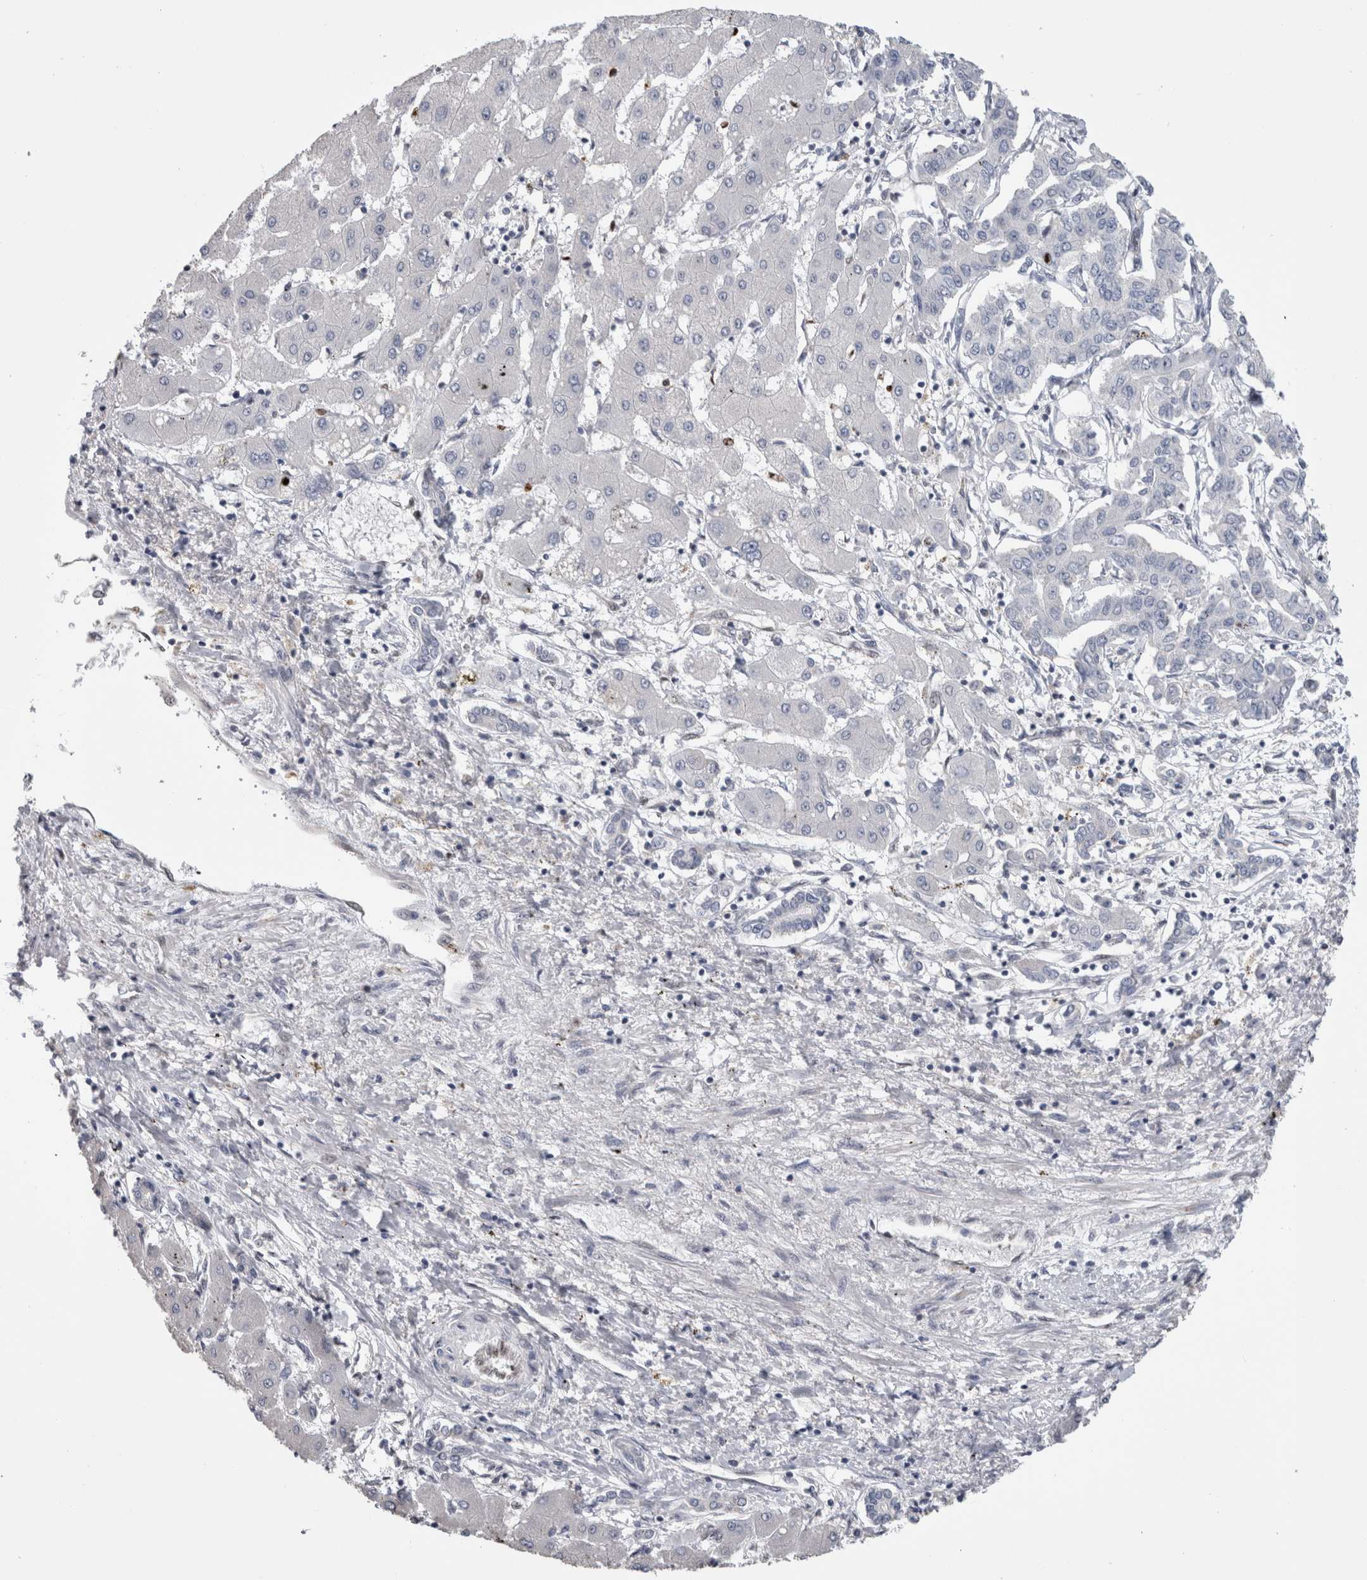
{"staining": {"intensity": "negative", "quantity": "none", "location": "none"}, "tissue": "liver cancer", "cell_type": "Tumor cells", "image_type": "cancer", "snomed": [{"axis": "morphology", "description": "Cholangiocarcinoma"}, {"axis": "topography", "description": "Liver"}], "caption": "Immunohistochemistry (IHC) of human cholangiocarcinoma (liver) shows no positivity in tumor cells.", "gene": "IL33", "patient": {"sex": "male", "age": 59}}